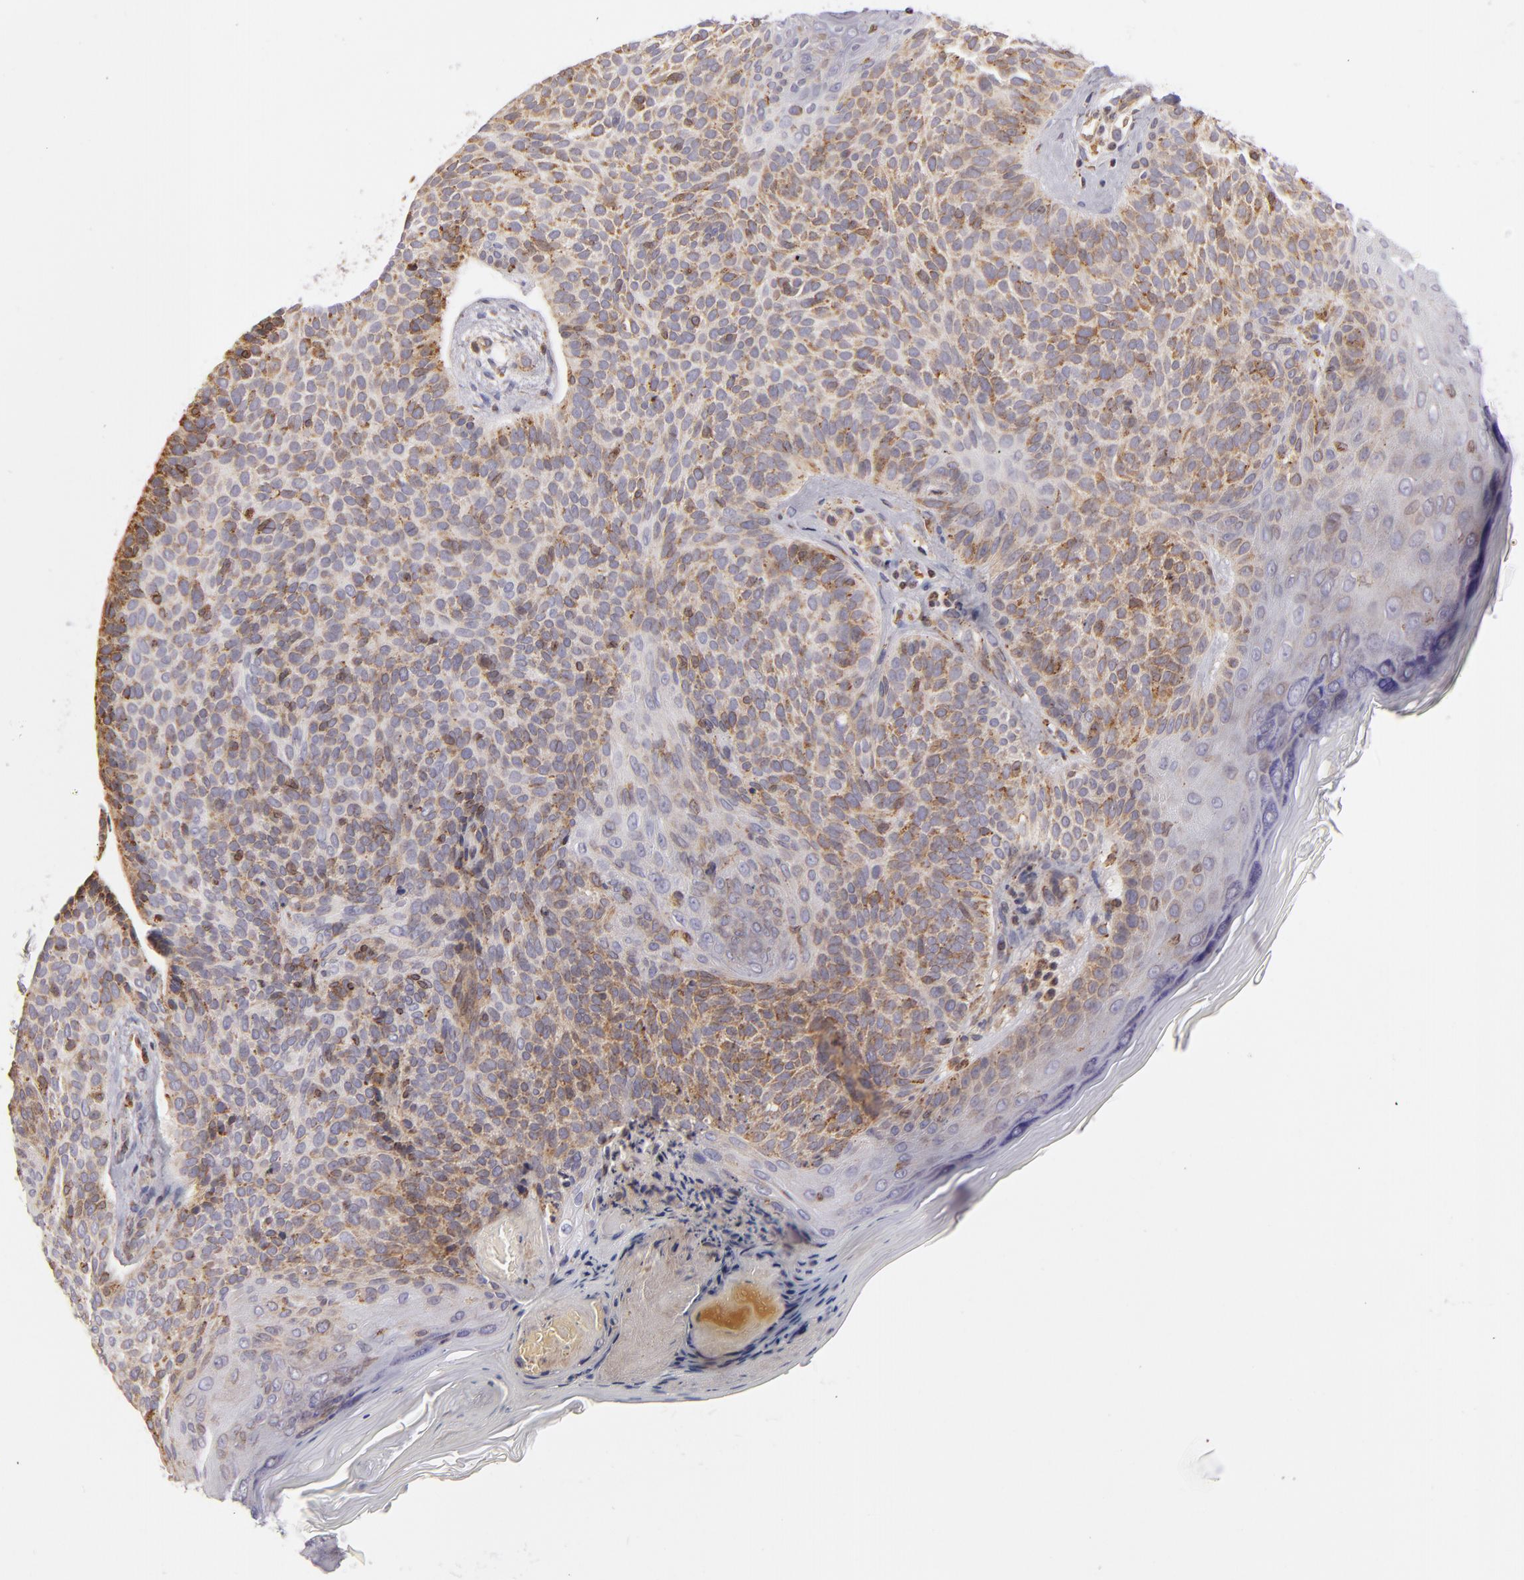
{"staining": {"intensity": "moderate", "quantity": ">75%", "location": "cytoplasmic/membranous"}, "tissue": "skin cancer", "cell_type": "Tumor cells", "image_type": "cancer", "snomed": [{"axis": "morphology", "description": "Basal cell carcinoma"}, {"axis": "topography", "description": "Skin"}], "caption": "IHC micrograph of neoplastic tissue: human basal cell carcinoma (skin) stained using IHC shows medium levels of moderate protein expression localized specifically in the cytoplasmic/membranous of tumor cells, appearing as a cytoplasmic/membranous brown color.", "gene": "CFB", "patient": {"sex": "female", "age": 78}}